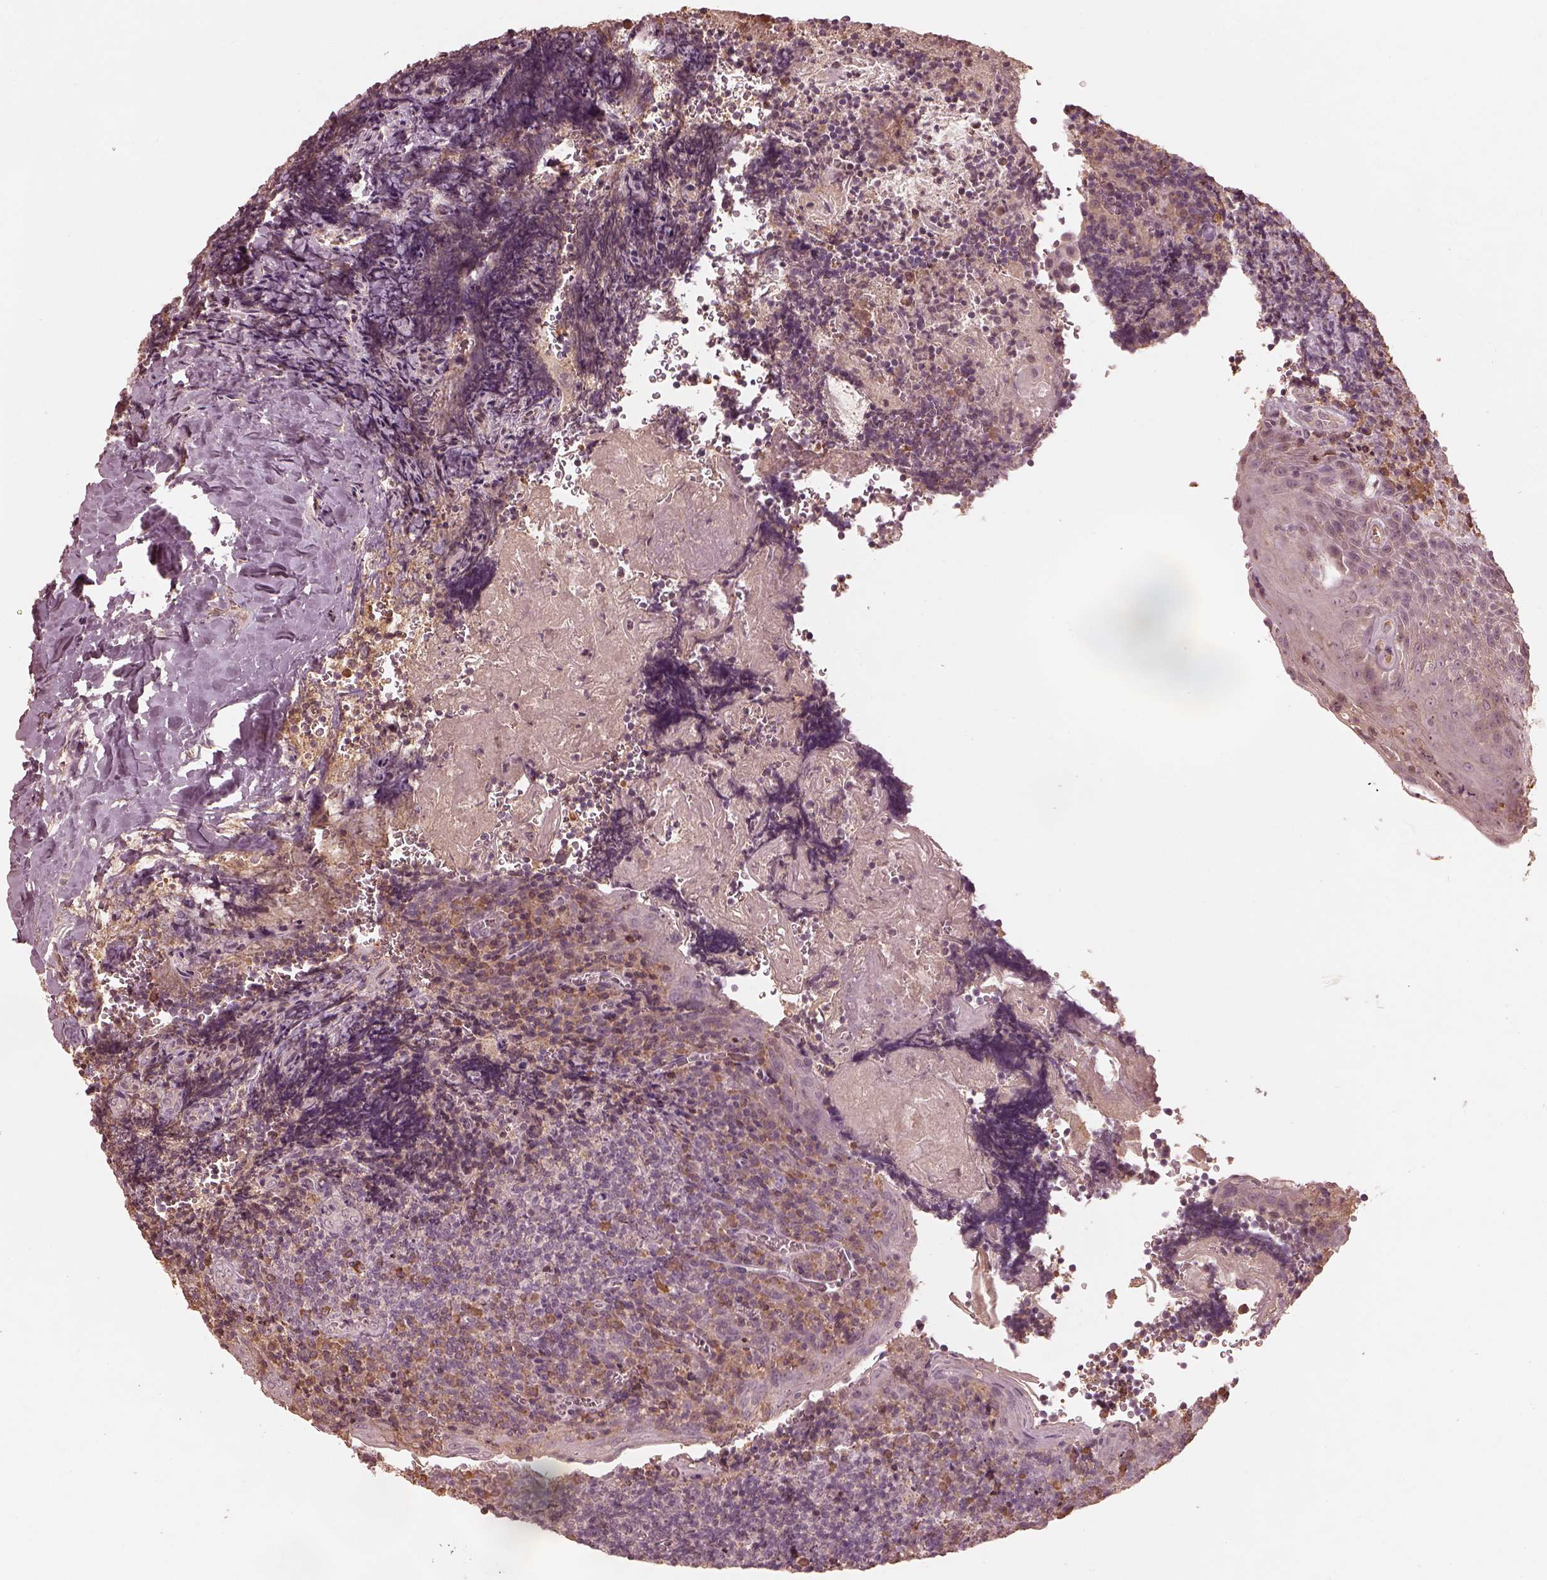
{"staining": {"intensity": "moderate", "quantity": "<25%", "location": "cytoplasmic/membranous"}, "tissue": "tonsil", "cell_type": "Germinal center cells", "image_type": "normal", "snomed": [{"axis": "morphology", "description": "Normal tissue, NOS"}, {"axis": "morphology", "description": "Inflammation, NOS"}, {"axis": "topography", "description": "Tonsil"}], "caption": "Immunohistochemistry (IHC) of unremarkable tonsil displays low levels of moderate cytoplasmic/membranous positivity in approximately <25% of germinal center cells. (Brightfield microscopy of DAB IHC at high magnification).", "gene": "CALR3", "patient": {"sex": "female", "age": 31}}